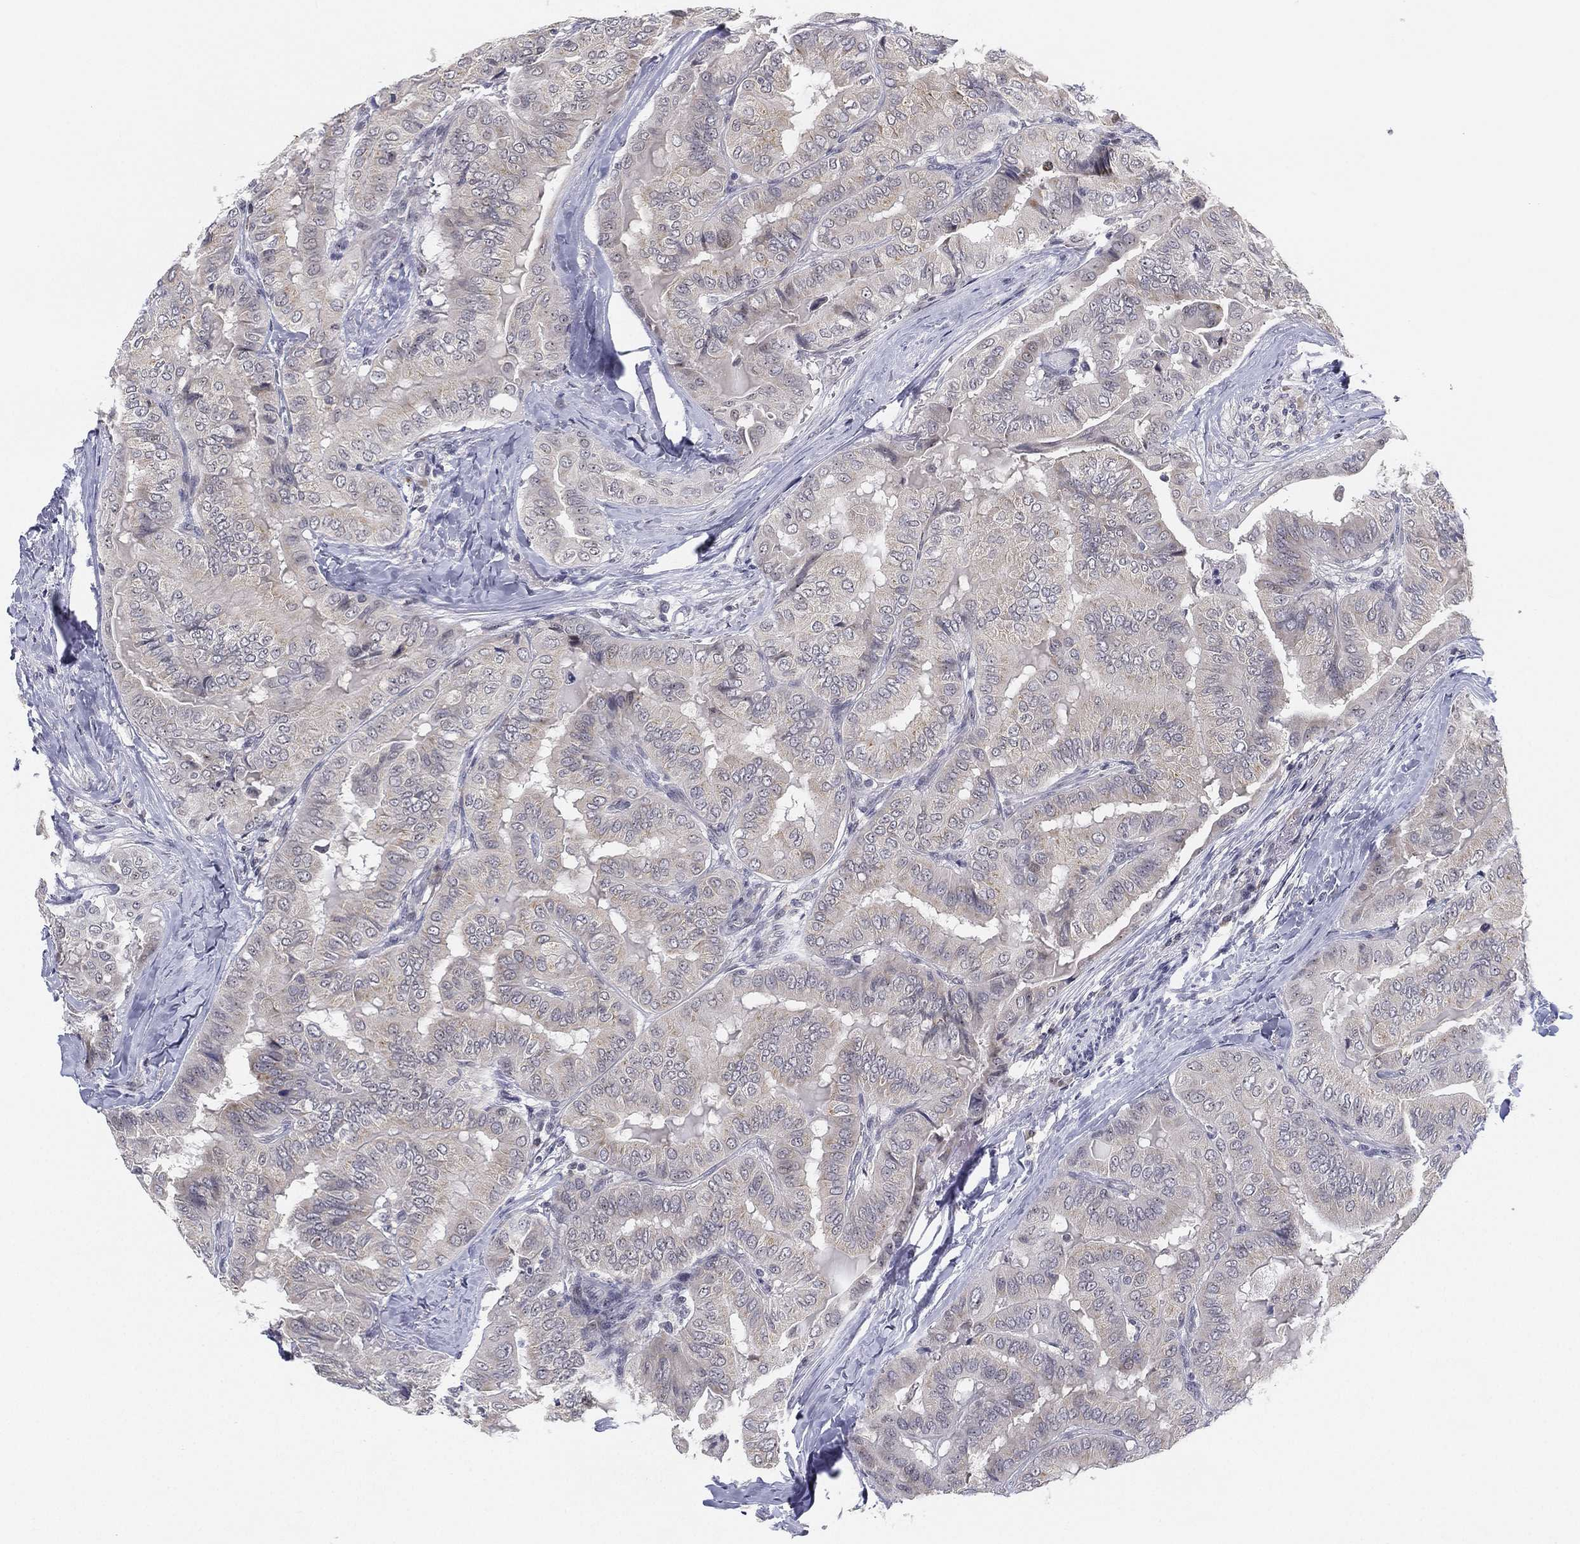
{"staining": {"intensity": "negative", "quantity": "none", "location": "none"}, "tissue": "thyroid cancer", "cell_type": "Tumor cells", "image_type": "cancer", "snomed": [{"axis": "morphology", "description": "Papillary adenocarcinoma, NOS"}, {"axis": "topography", "description": "Thyroid gland"}], "caption": "A micrograph of thyroid cancer stained for a protein shows no brown staining in tumor cells.", "gene": "MS4A8", "patient": {"sex": "female", "age": 68}}